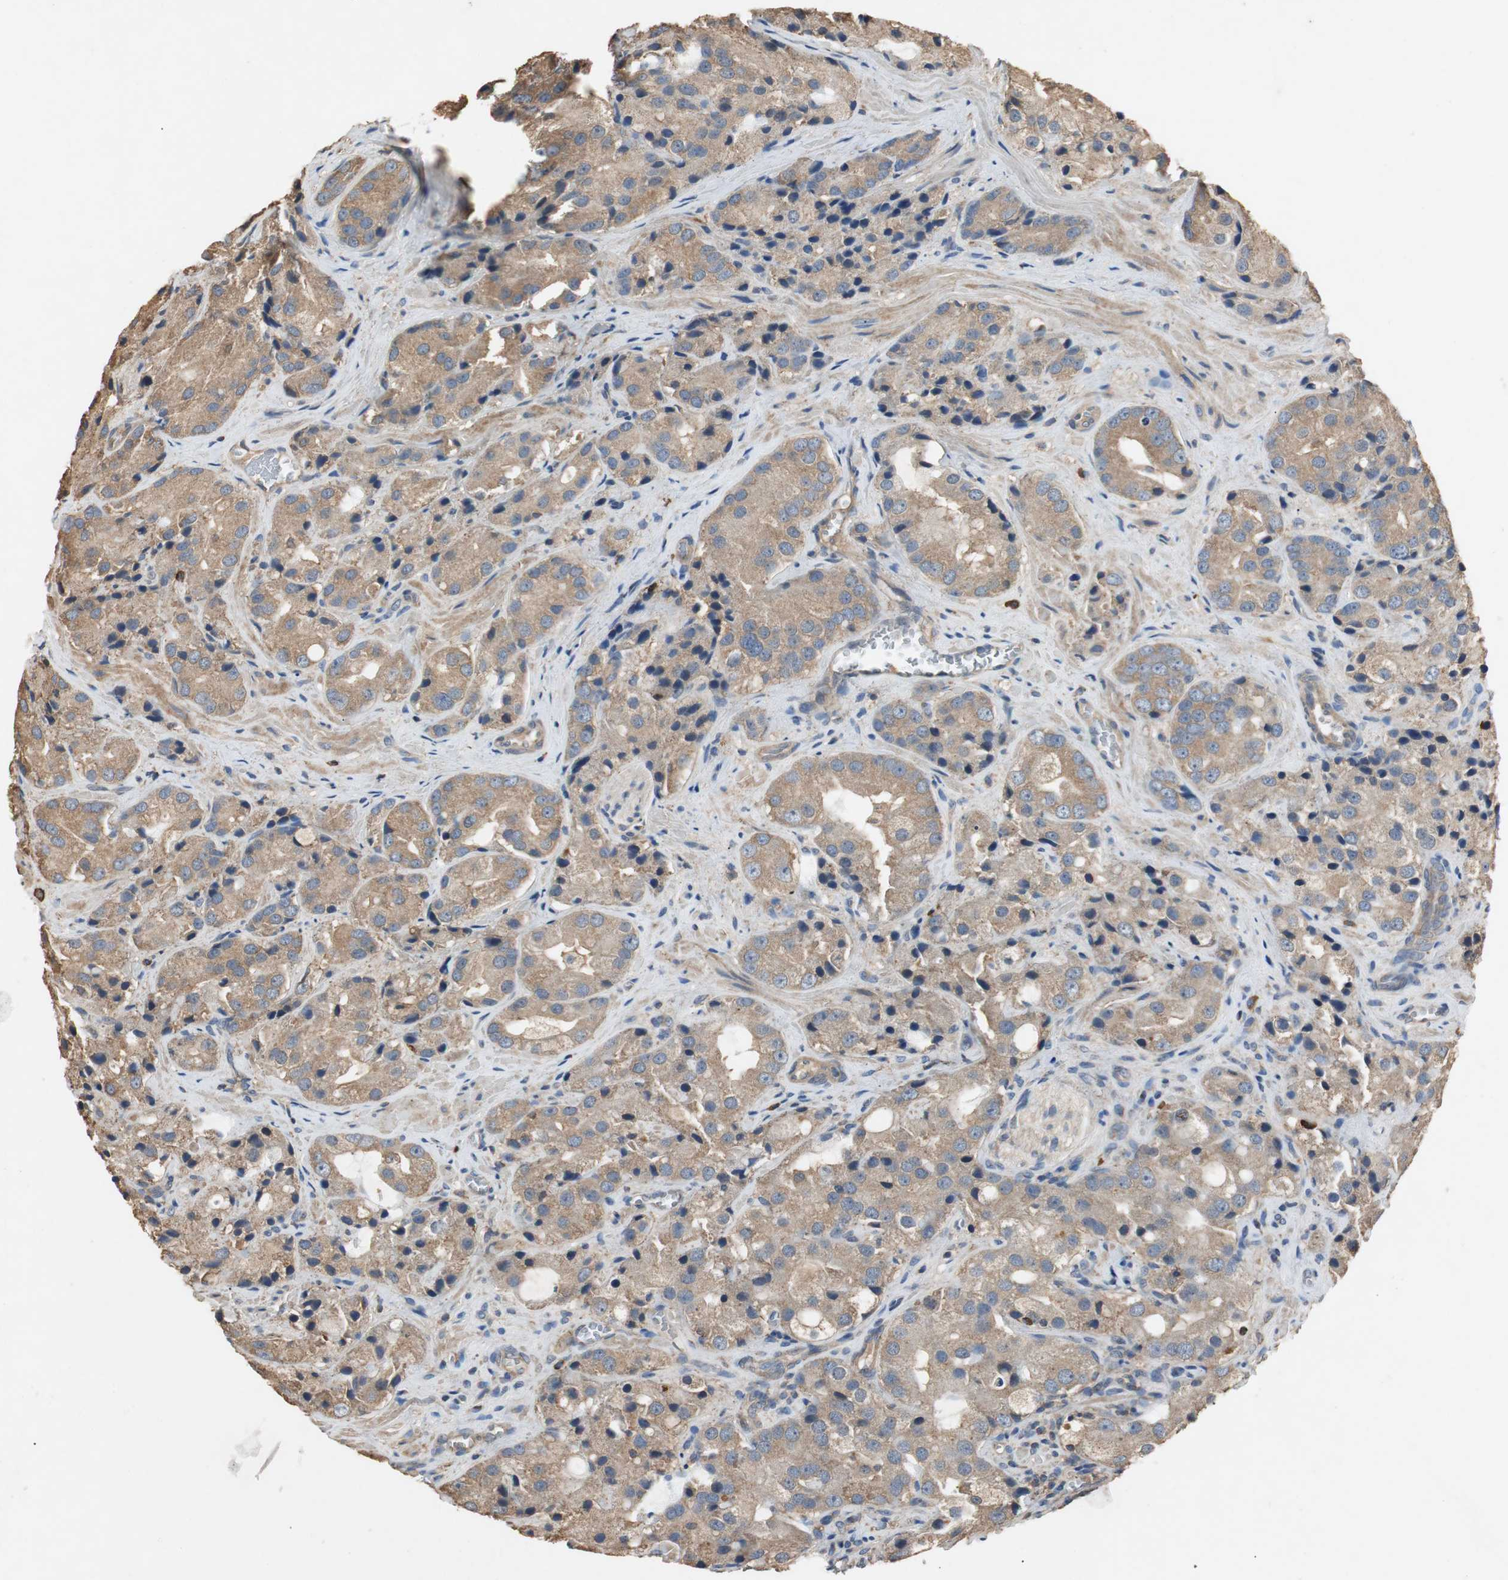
{"staining": {"intensity": "moderate", "quantity": ">75%", "location": "cytoplasmic/membranous"}, "tissue": "prostate cancer", "cell_type": "Tumor cells", "image_type": "cancer", "snomed": [{"axis": "morphology", "description": "Adenocarcinoma, High grade"}, {"axis": "topography", "description": "Prostate"}], "caption": "Prostate cancer was stained to show a protein in brown. There is medium levels of moderate cytoplasmic/membranous staining in about >75% of tumor cells.", "gene": "TNFRSF14", "patient": {"sex": "male", "age": 70}}